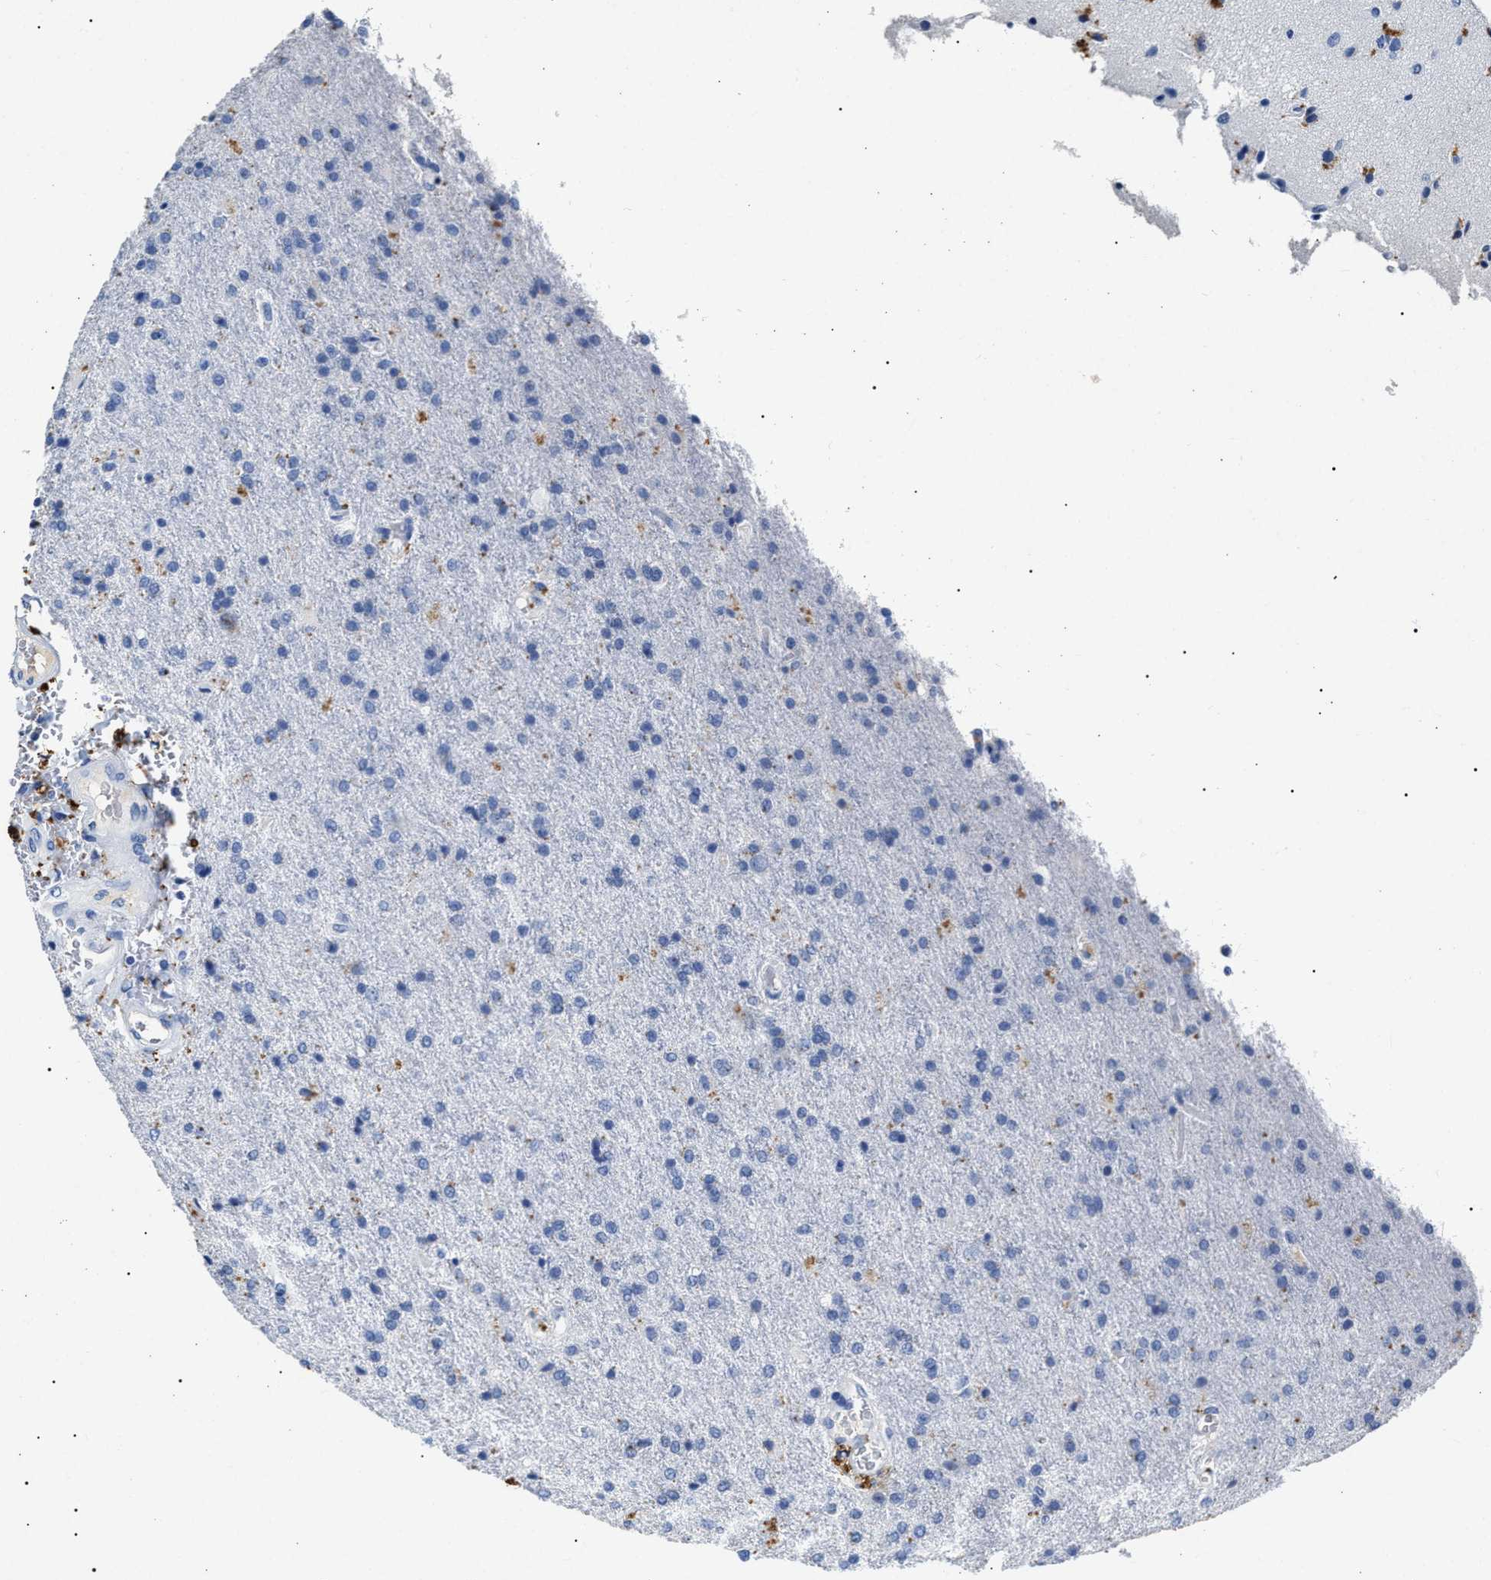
{"staining": {"intensity": "negative", "quantity": "none", "location": "none"}, "tissue": "glioma", "cell_type": "Tumor cells", "image_type": "cancer", "snomed": [{"axis": "morphology", "description": "Glioma, malignant, High grade"}, {"axis": "topography", "description": "Brain"}], "caption": "This is a micrograph of immunohistochemistry (IHC) staining of glioma, which shows no staining in tumor cells.", "gene": "LRRC8E", "patient": {"sex": "male", "age": 72}}